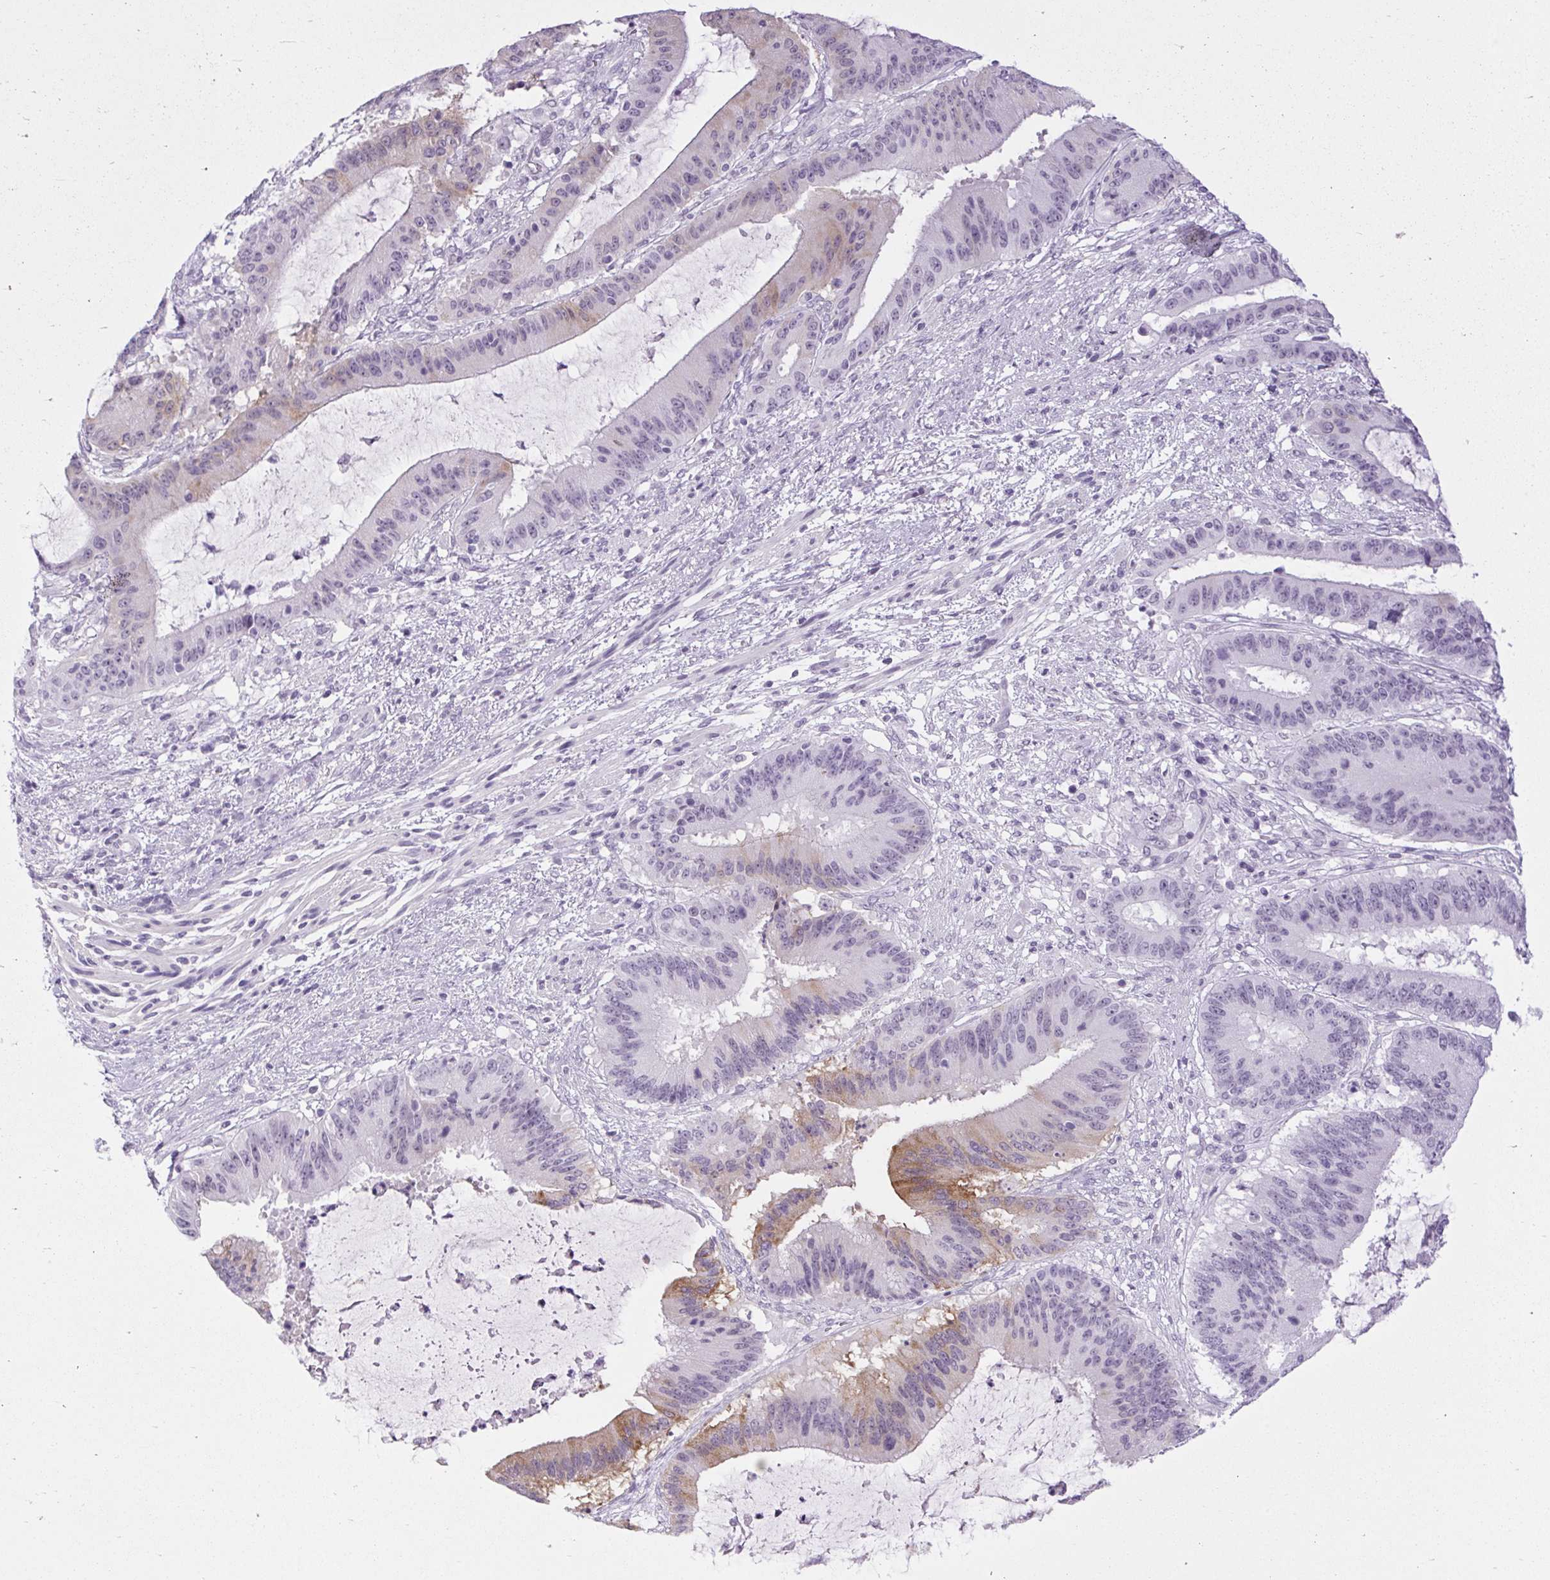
{"staining": {"intensity": "moderate", "quantity": "<25%", "location": "cytoplasmic/membranous"}, "tissue": "liver cancer", "cell_type": "Tumor cells", "image_type": "cancer", "snomed": [{"axis": "morphology", "description": "Normal tissue, NOS"}, {"axis": "morphology", "description": "Cholangiocarcinoma"}, {"axis": "topography", "description": "Liver"}, {"axis": "topography", "description": "Peripheral nerve tissue"}], "caption": "About <25% of tumor cells in human liver cancer (cholangiocarcinoma) exhibit moderate cytoplasmic/membranous protein expression as visualized by brown immunohistochemical staining.", "gene": "BCAS1", "patient": {"sex": "female", "age": 73}}